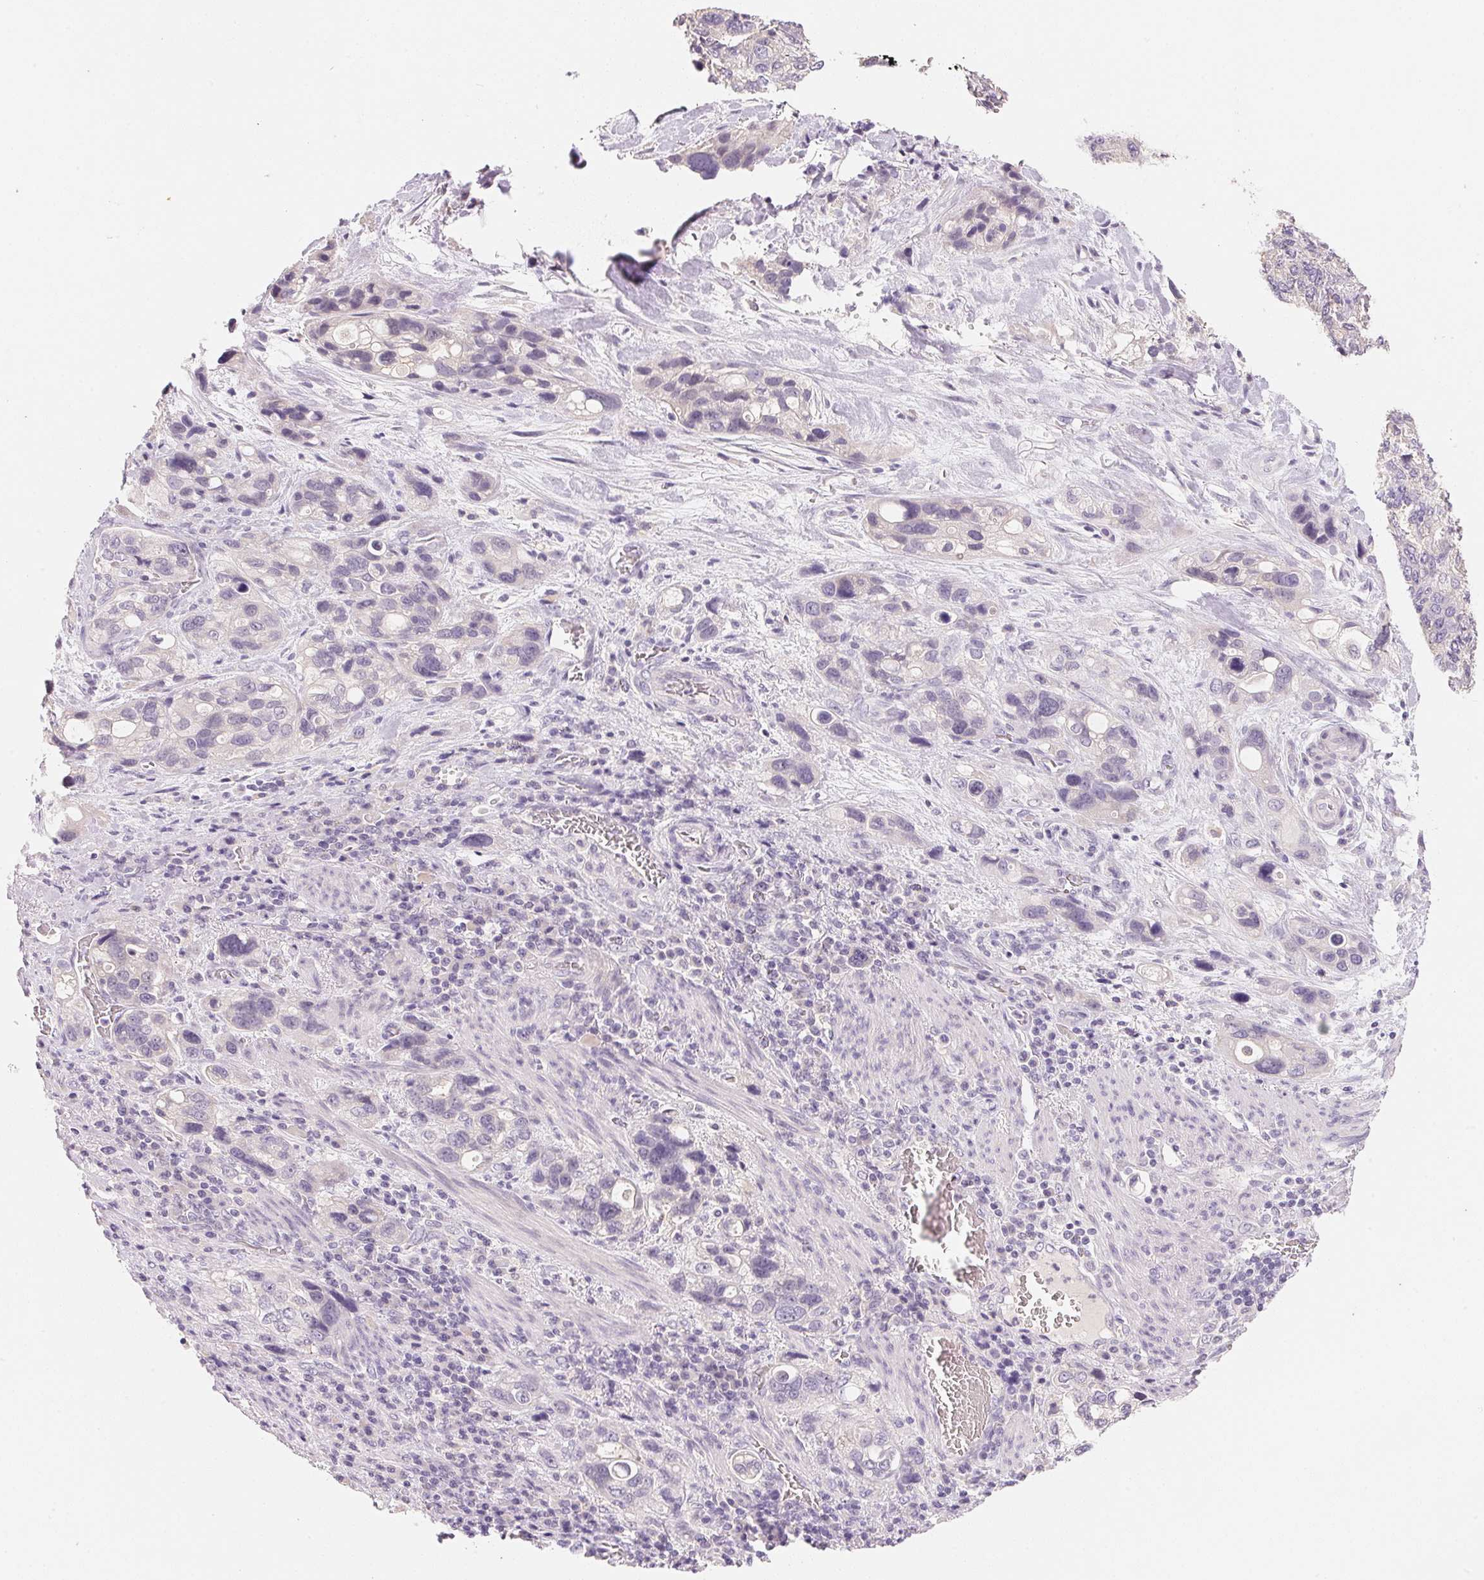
{"staining": {"intensity": "negative", "quantity": "none", "location": "none"}, "tissue": "stomach cancer", "cell_type": "Tumor cells", "image_type": "cancer", "snomed": [{"axis": "morphology", "description": "Adenocarcinoma, NOS"}, {"axis": "topography", "description": "Stomach, upper"}], "caption": "This histopathology image is of stomach cancer (adenocarcinoma) stained with immunohistochemistry to label a protein in brown with the nuclei are counter-stained blue. There is no staining in tumor cells.", "gene": "MCOLN3", "patient": {"sex": "female", "age": 81}}